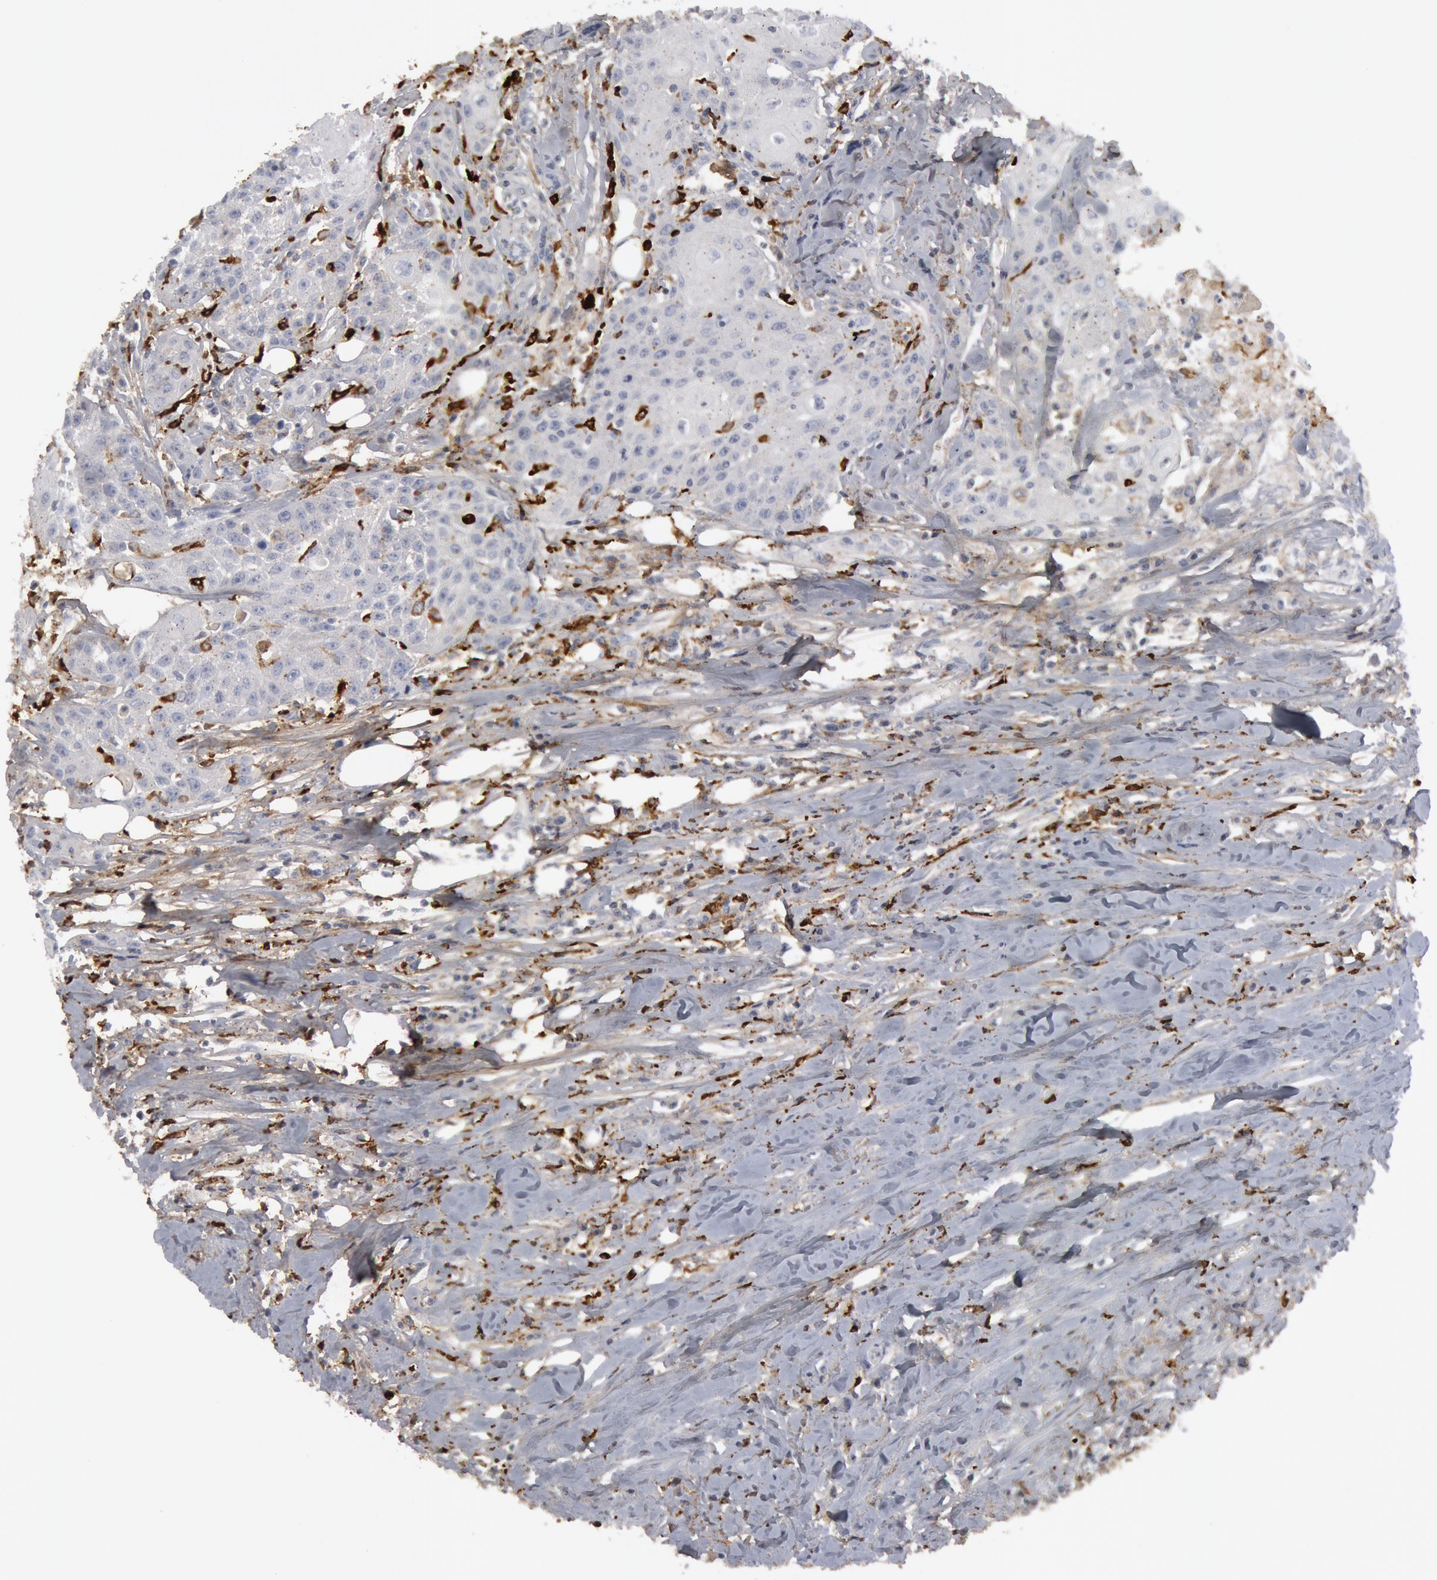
{"staining": {"intensity": "negative", "quantity": "none", "location": "none"}, "tissue": "head and neck cancer", "cell_type": "Tumor cells", "image_type": "cancer", "snomed": [{"axis": "morphology", "description": "Squamous cell carcinoma, NOS"}, {"axis": "topography", "description": "Oral tissue"}, {"axis": "topography", "description": "Head-Neck"}], "caption": "Immunohistochemistry histopathology image of squamous cell carcinoma (head and neck) stained for a protein (brown), which exhibits no staining in tumor cells. The staining is performed using DAB (3,3'-diaminobenzidine) brown chromogen with nuclei counter-stained in using hematoxylin.", "gene": "C1QC", "patient": {"sex": "female", "age": 82}}